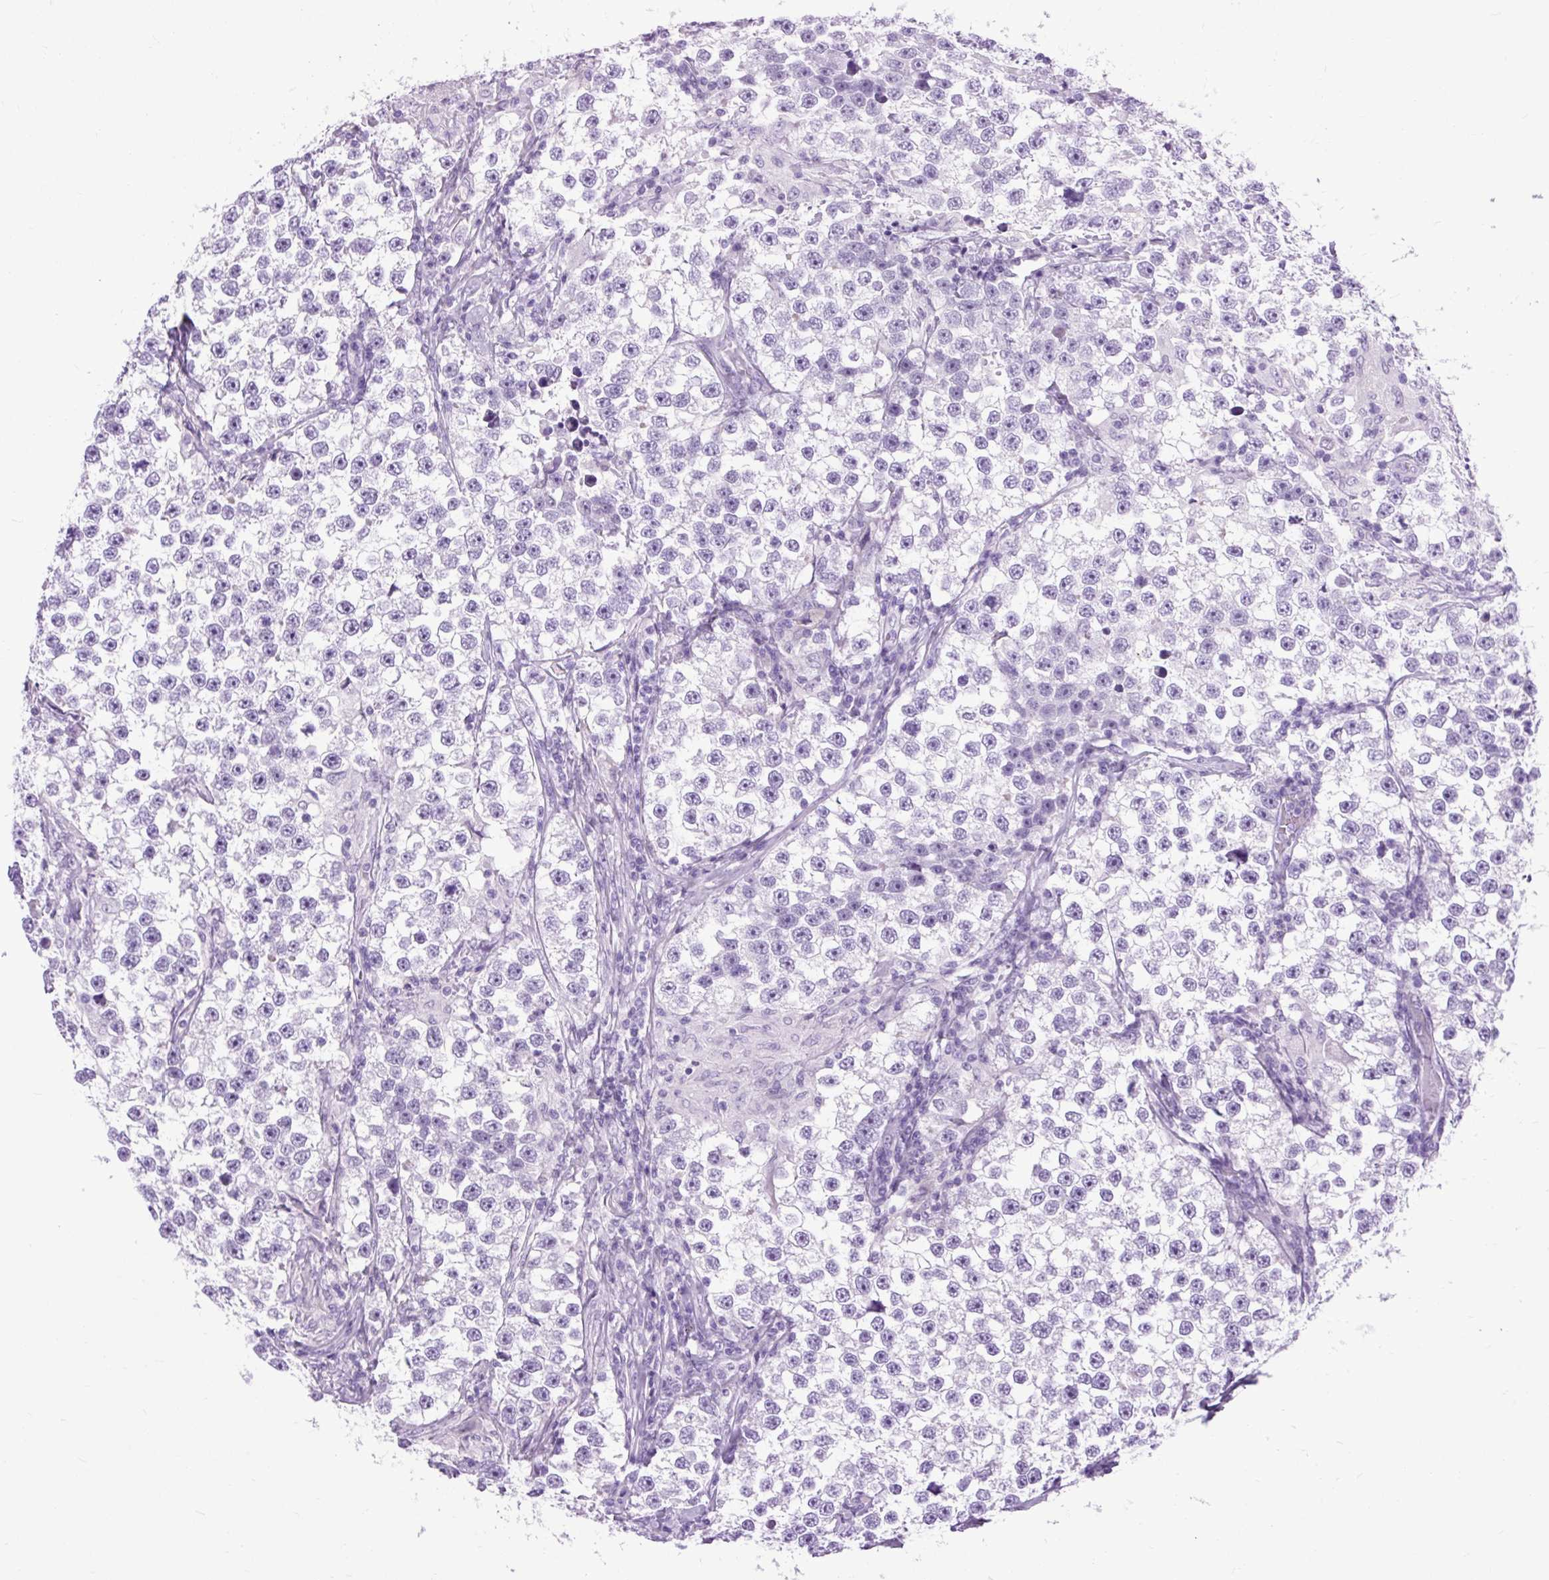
{"staining": {"intensity": "negative", "quantity": "none", "location": "none"}, "tissue": "testis cancer", "cell_type": "Tumor cells", "image_type": "cancer", "snomed": [{"axis": "morphology", "description": "Seminoma, NOS"}, {"axis": "topography", "description": "Testis"}], "caption": "Human seminoma (testis) stained for a protein using IHC exhibits no expression in tumor cells.", "gene": "DPP6", "patient": {"sex": "male", "age": 46}}